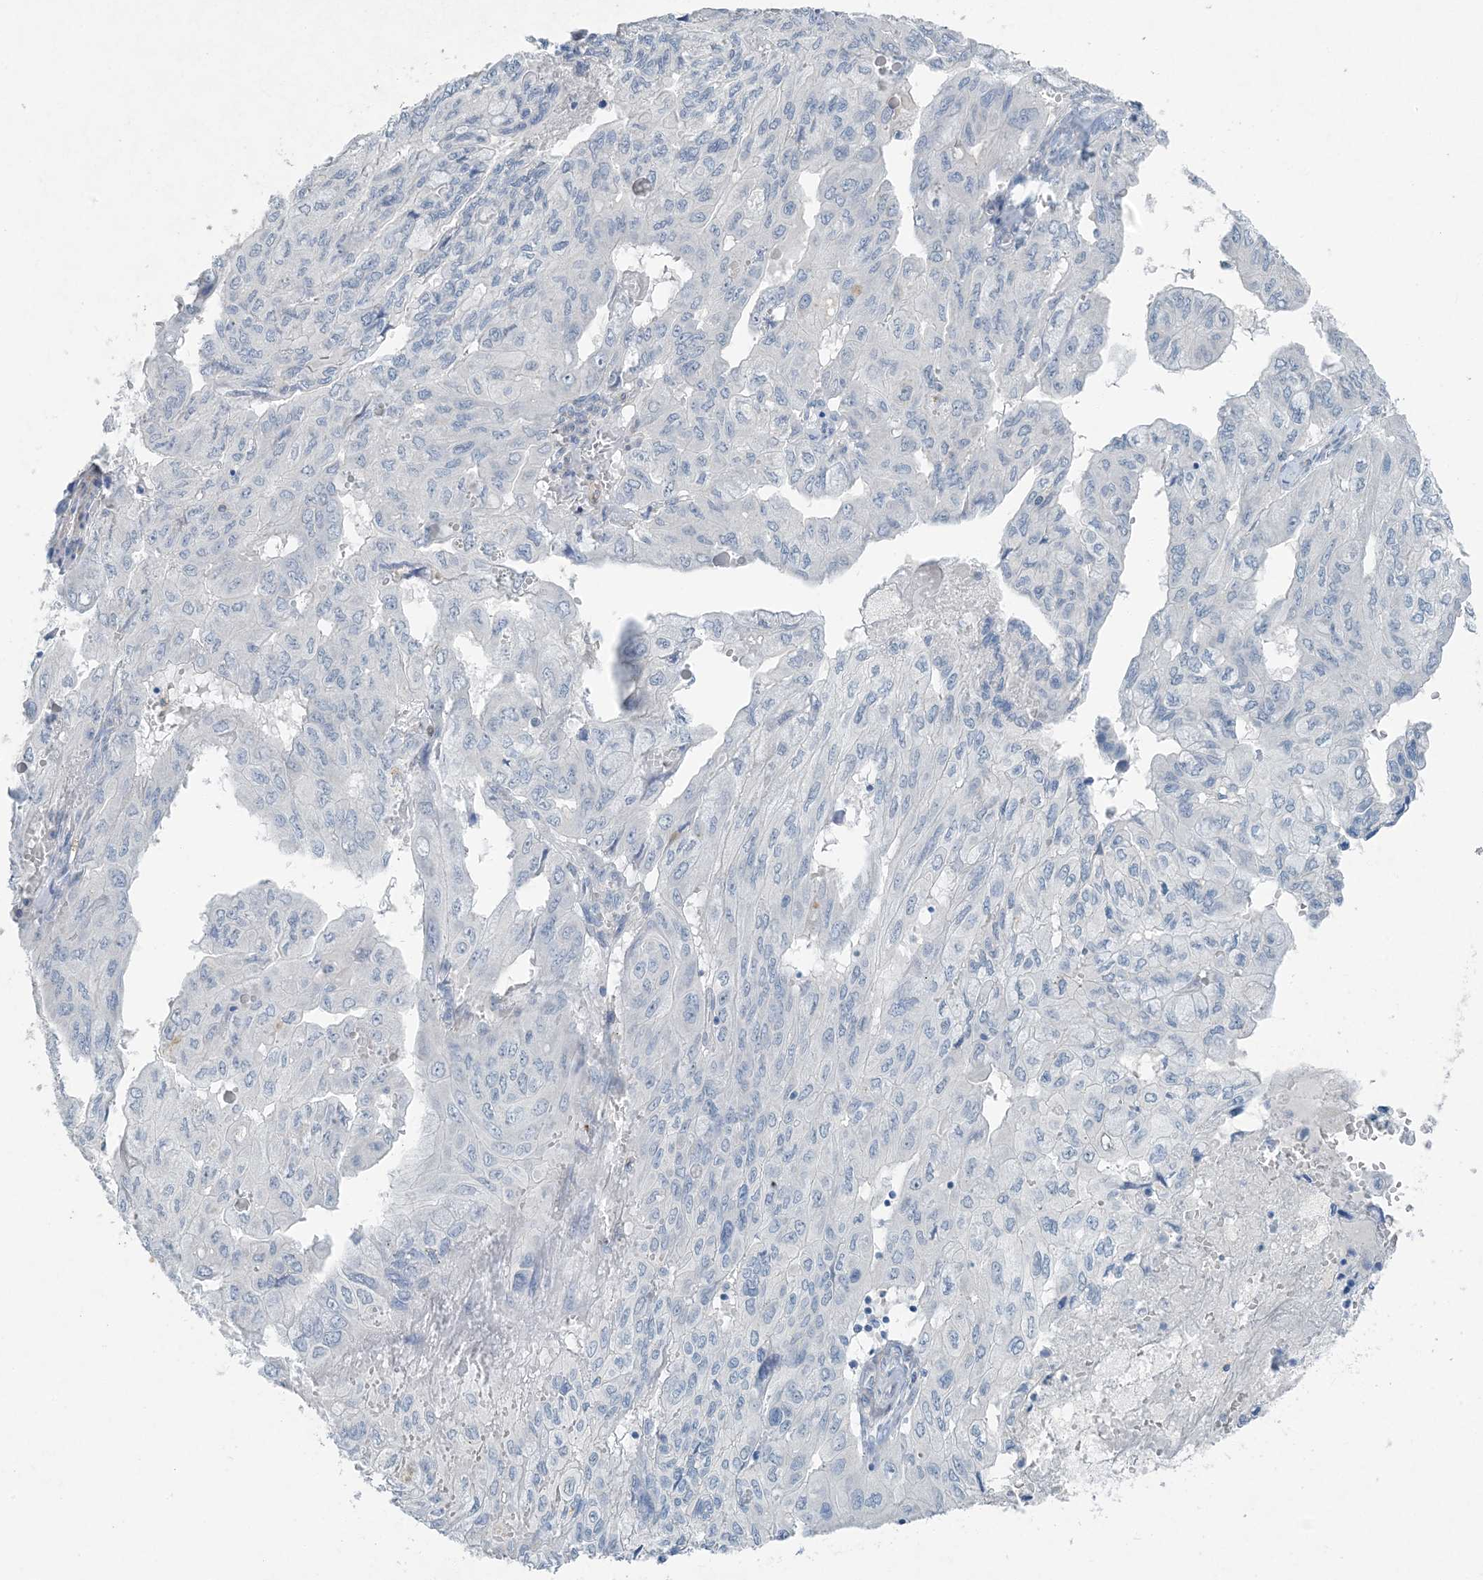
{"staining": {"intensity": "negative", "quantity": "none", "location": "none"}, "tissue": "pancreatic cancer", "cell_type": "Tumor cells", "image_type": "cancer", "snomed": [{"axis": "morphology", "description": "Adenocarcinoma, NOS"}, {"axis": "topography", "description": "Pancreas"}], "caption": "Tumor cells are negative for brown protein staining in adenocarcinoma (pancreatic).", "gene": "PGM5", "patient": {"sex": "male", "age": 51}}